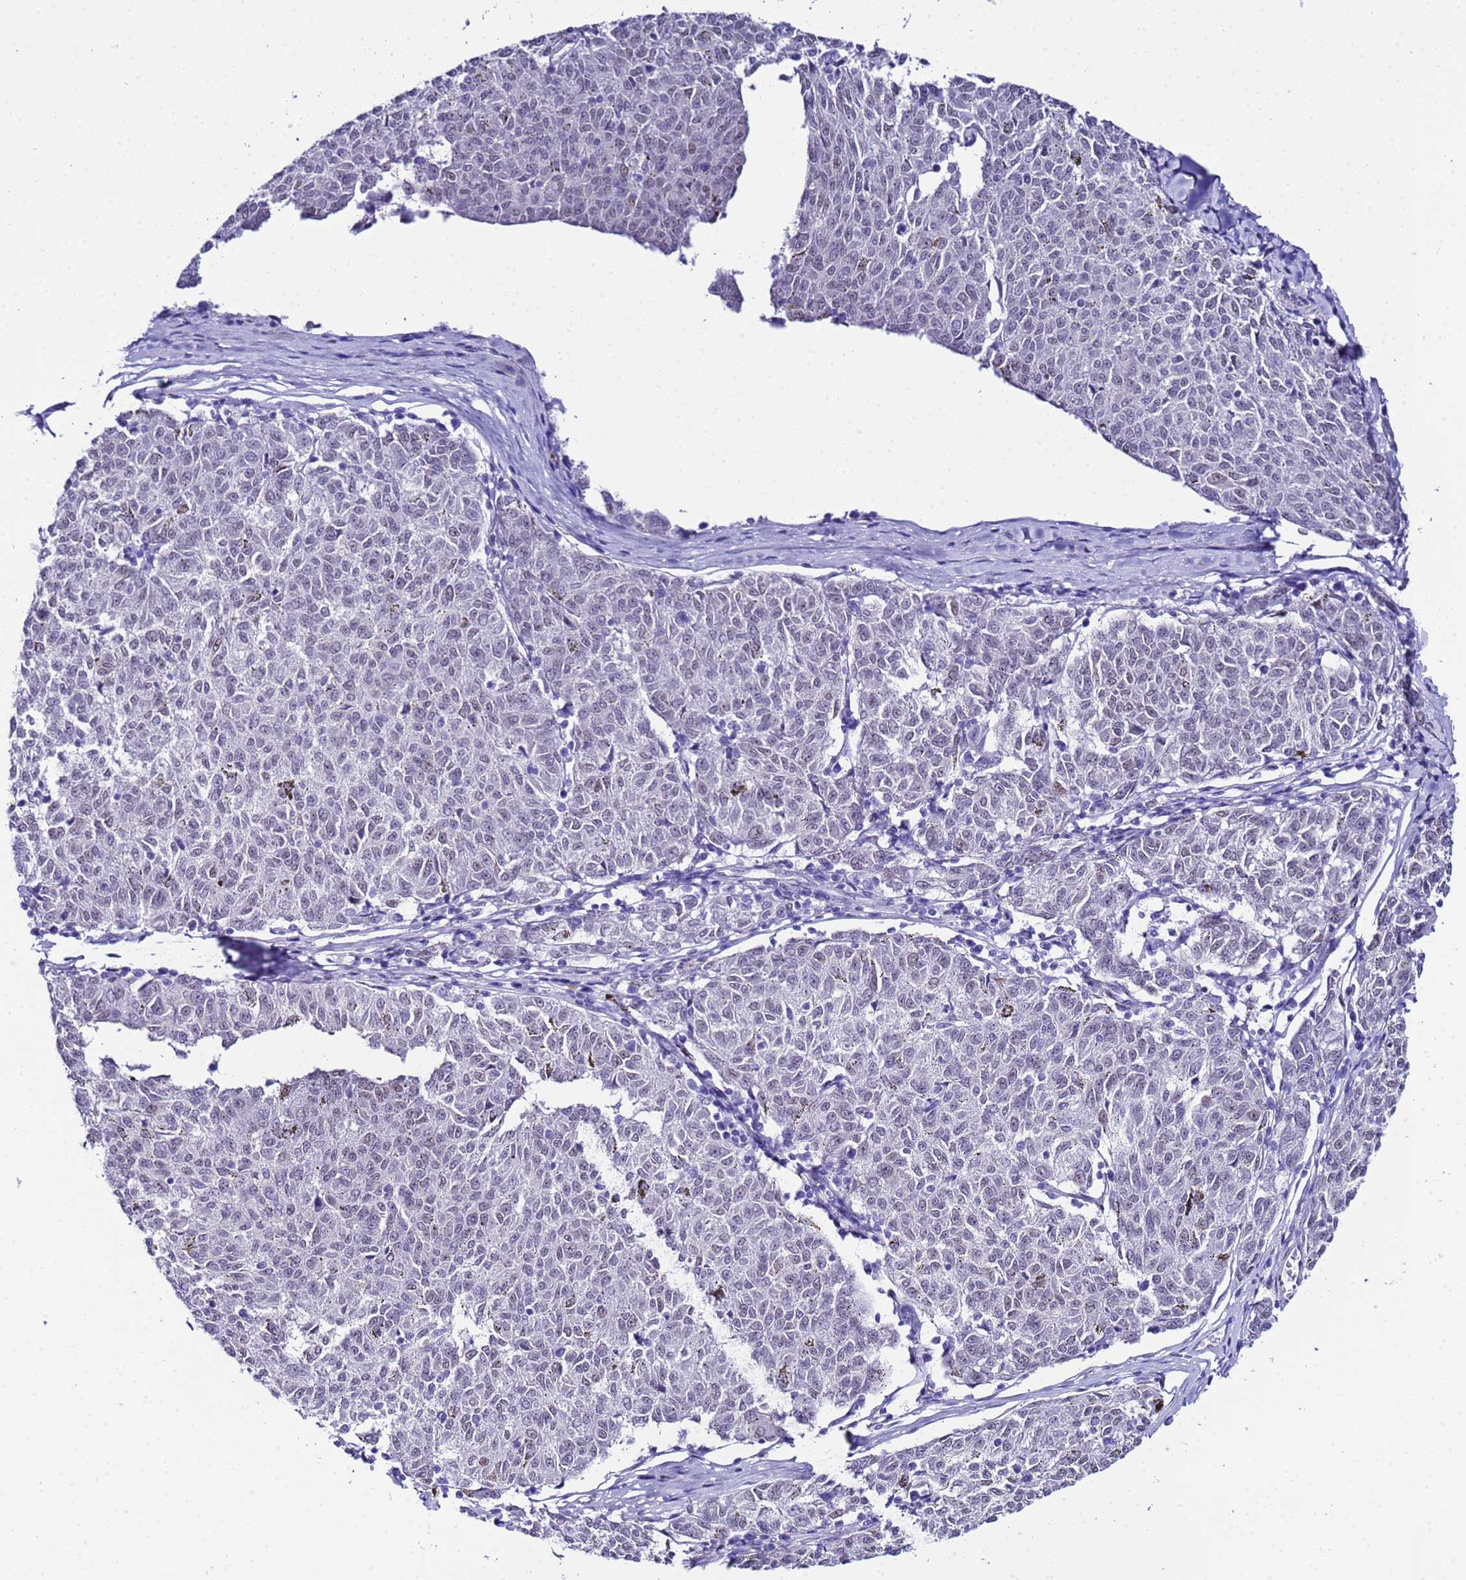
{"staining": {"intensity": "negative", "quantity": "none", "location": "none"}, "tissue": "melanoma", "cell_type": "Tumor cells", "image_type": "cancer", "snomed": [{"axis": "morphology", "description": "Malignant melanoma, NOS"}, {"axis": "topography", "description": "Skin"}], "caption": "Malignant melanoma was stained to show a protein in brown. There is no significant expression in tumor cells.", "gene": "BCL7A", "patient": {"sex": "female", "age": 72}}